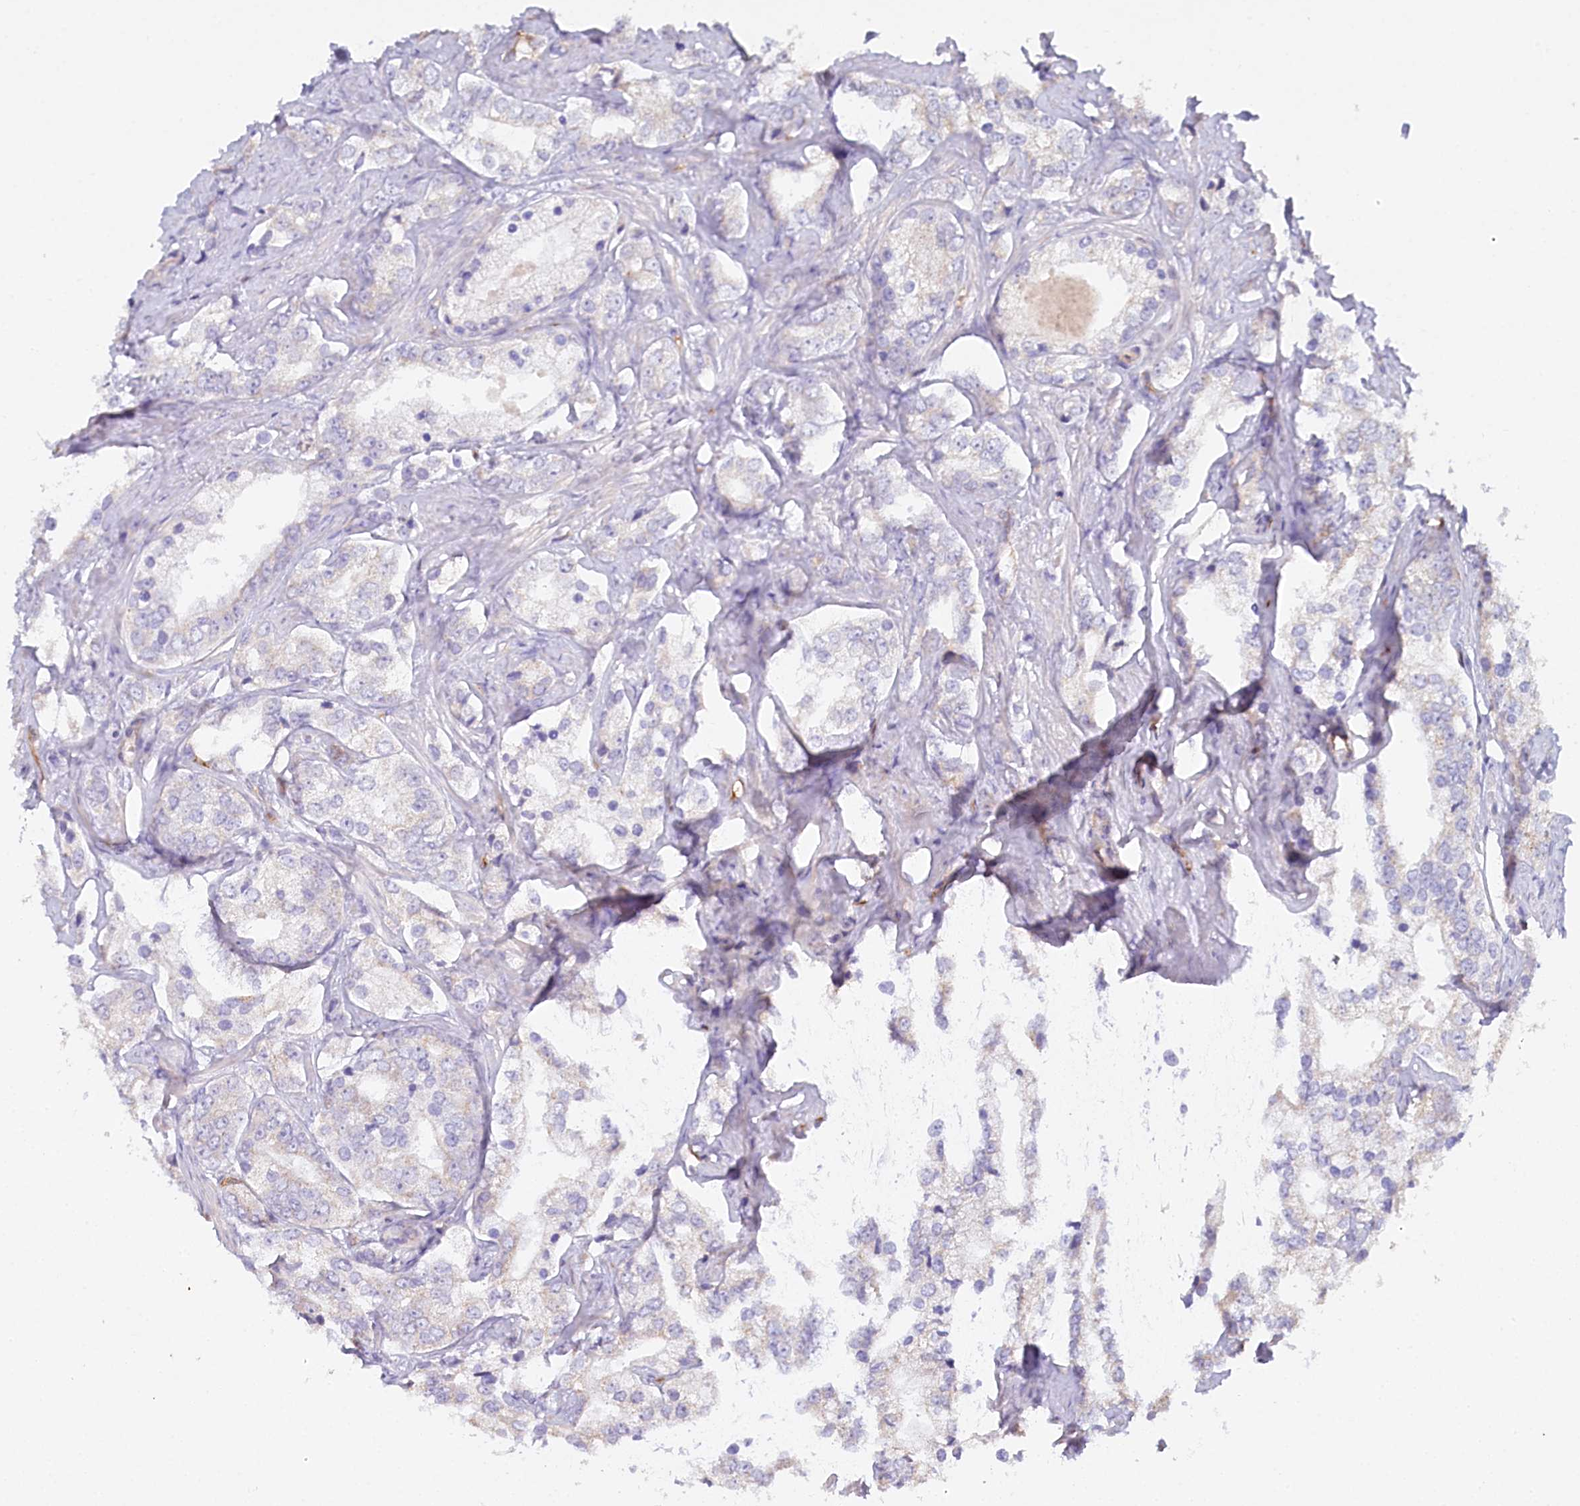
{"staining": {"intensity": "negative", "quantity": "none", "location": "none"}, "tissue": "prostate cancer", "cell_type": "Tumor cells", "image_type": "cancer", "snomed": [{"axis": "morphology", "description": "Adenocarcinoma, High grade"}, {"axis": "topography", "description": "Prostate"}], "caption": "DAB immunohistochemical staining of human prostate cancer reveals no significant expression in tumor cells. (DAB (3,3'-diaminobenzidine) immunohistochemistry (IHC) with hematoxylin counter stain).", "gene": "RBP5", "patient": {"sex": "male", "age": 66}}